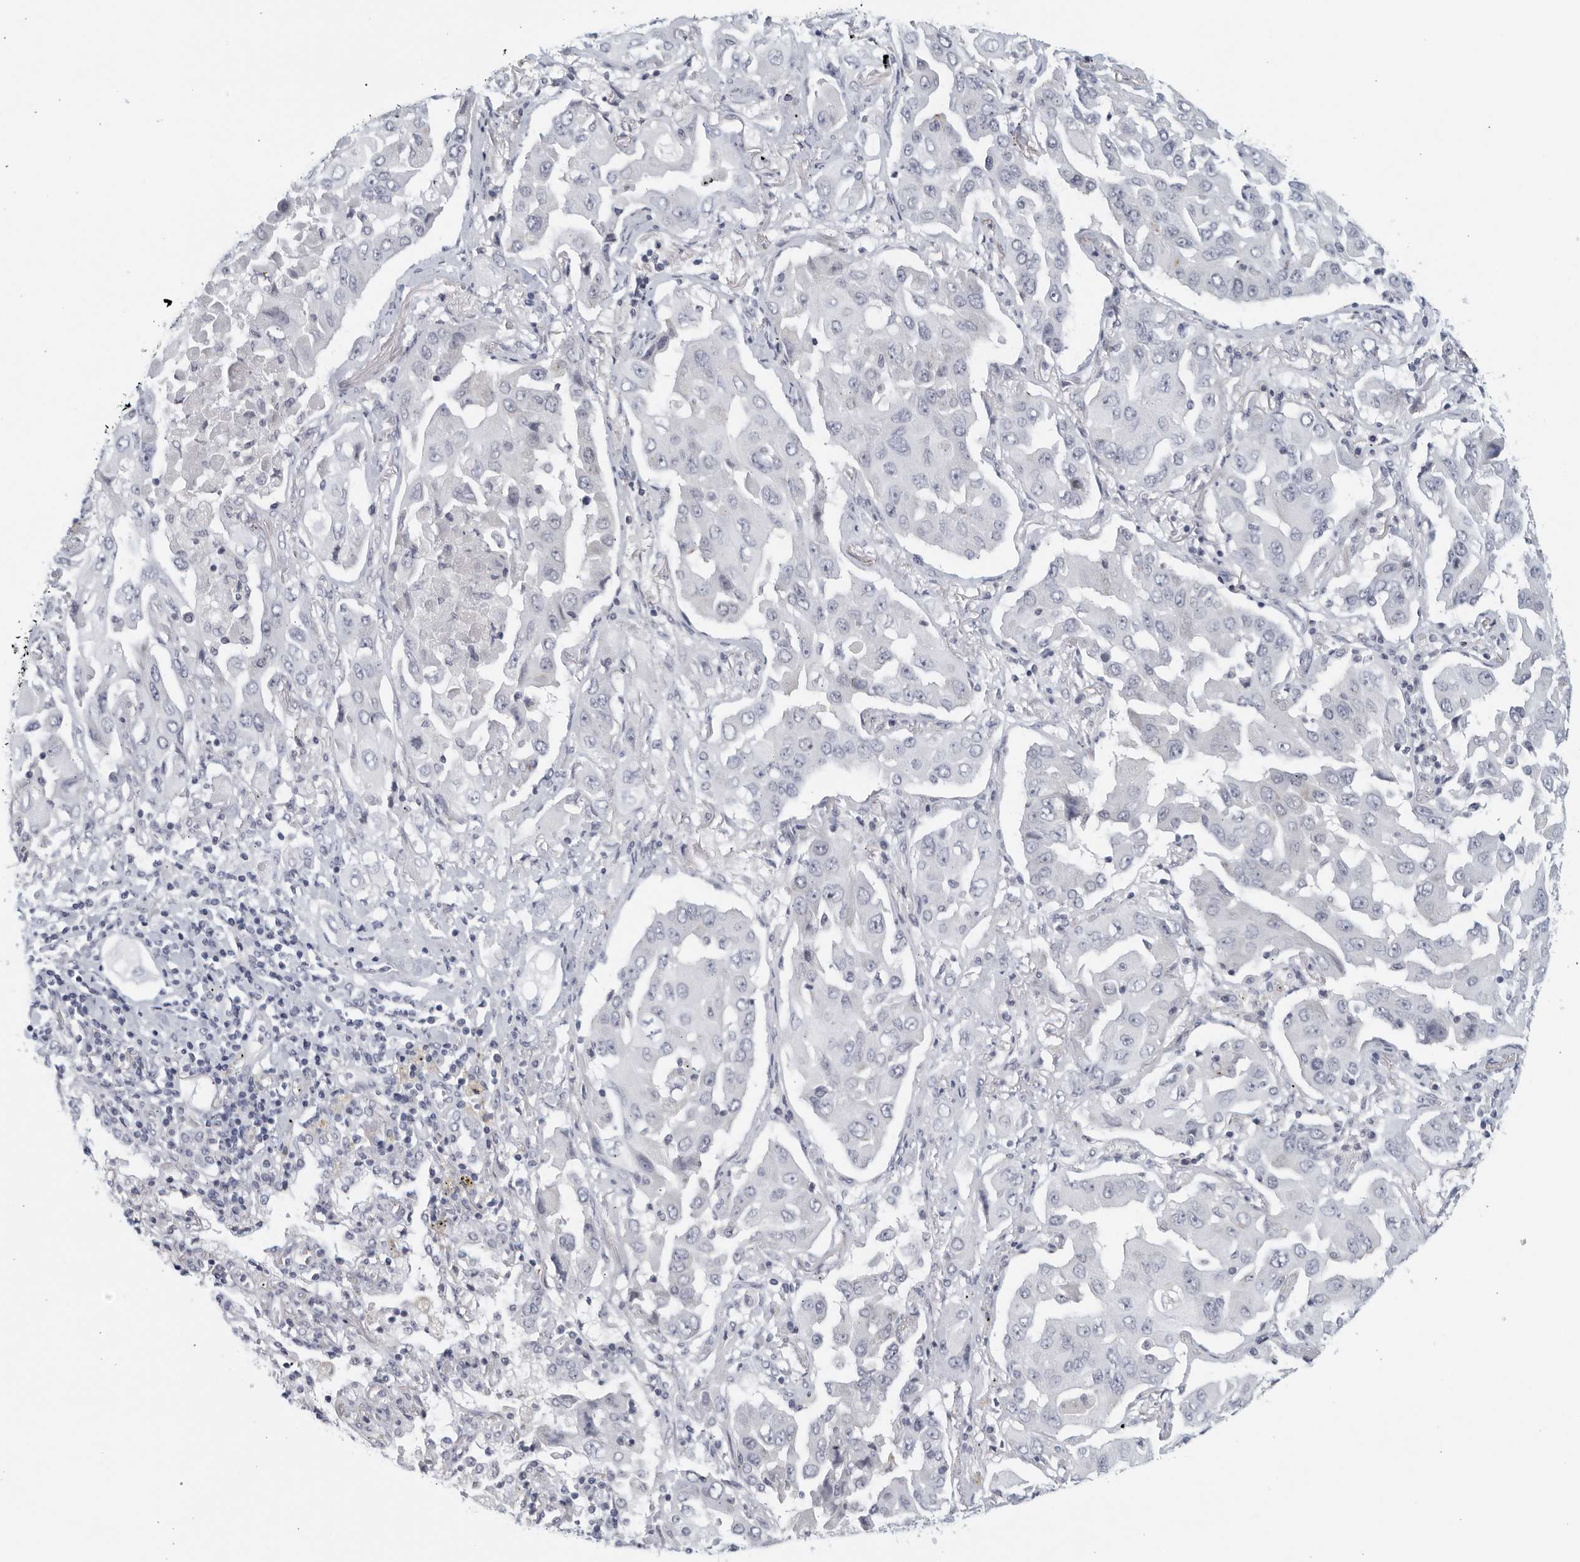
{"staining": {"intensity": "negative", "quantity": "none", "location": "none"}, "tissue": "lung cancer", "cell_type": "Tumor cells", "image_type": "cancer", "snomed": [{"axis": "morphology", "description": "Adenocarcinoma, NOS"}, {"axis": "topography", "description": "Lung"}], "caption": "Immunohistochemistry micrograph of lung adenocarcinoma stained for a protein (brown), which demonstrates no staining in tumor cells. (Brightfield microscopy of DAB (3,3'-diaminobenzidine) immunohistochemistry at high magnification).", "gene": "MATN1", "patient": {"sex": "female", "age": 65}}